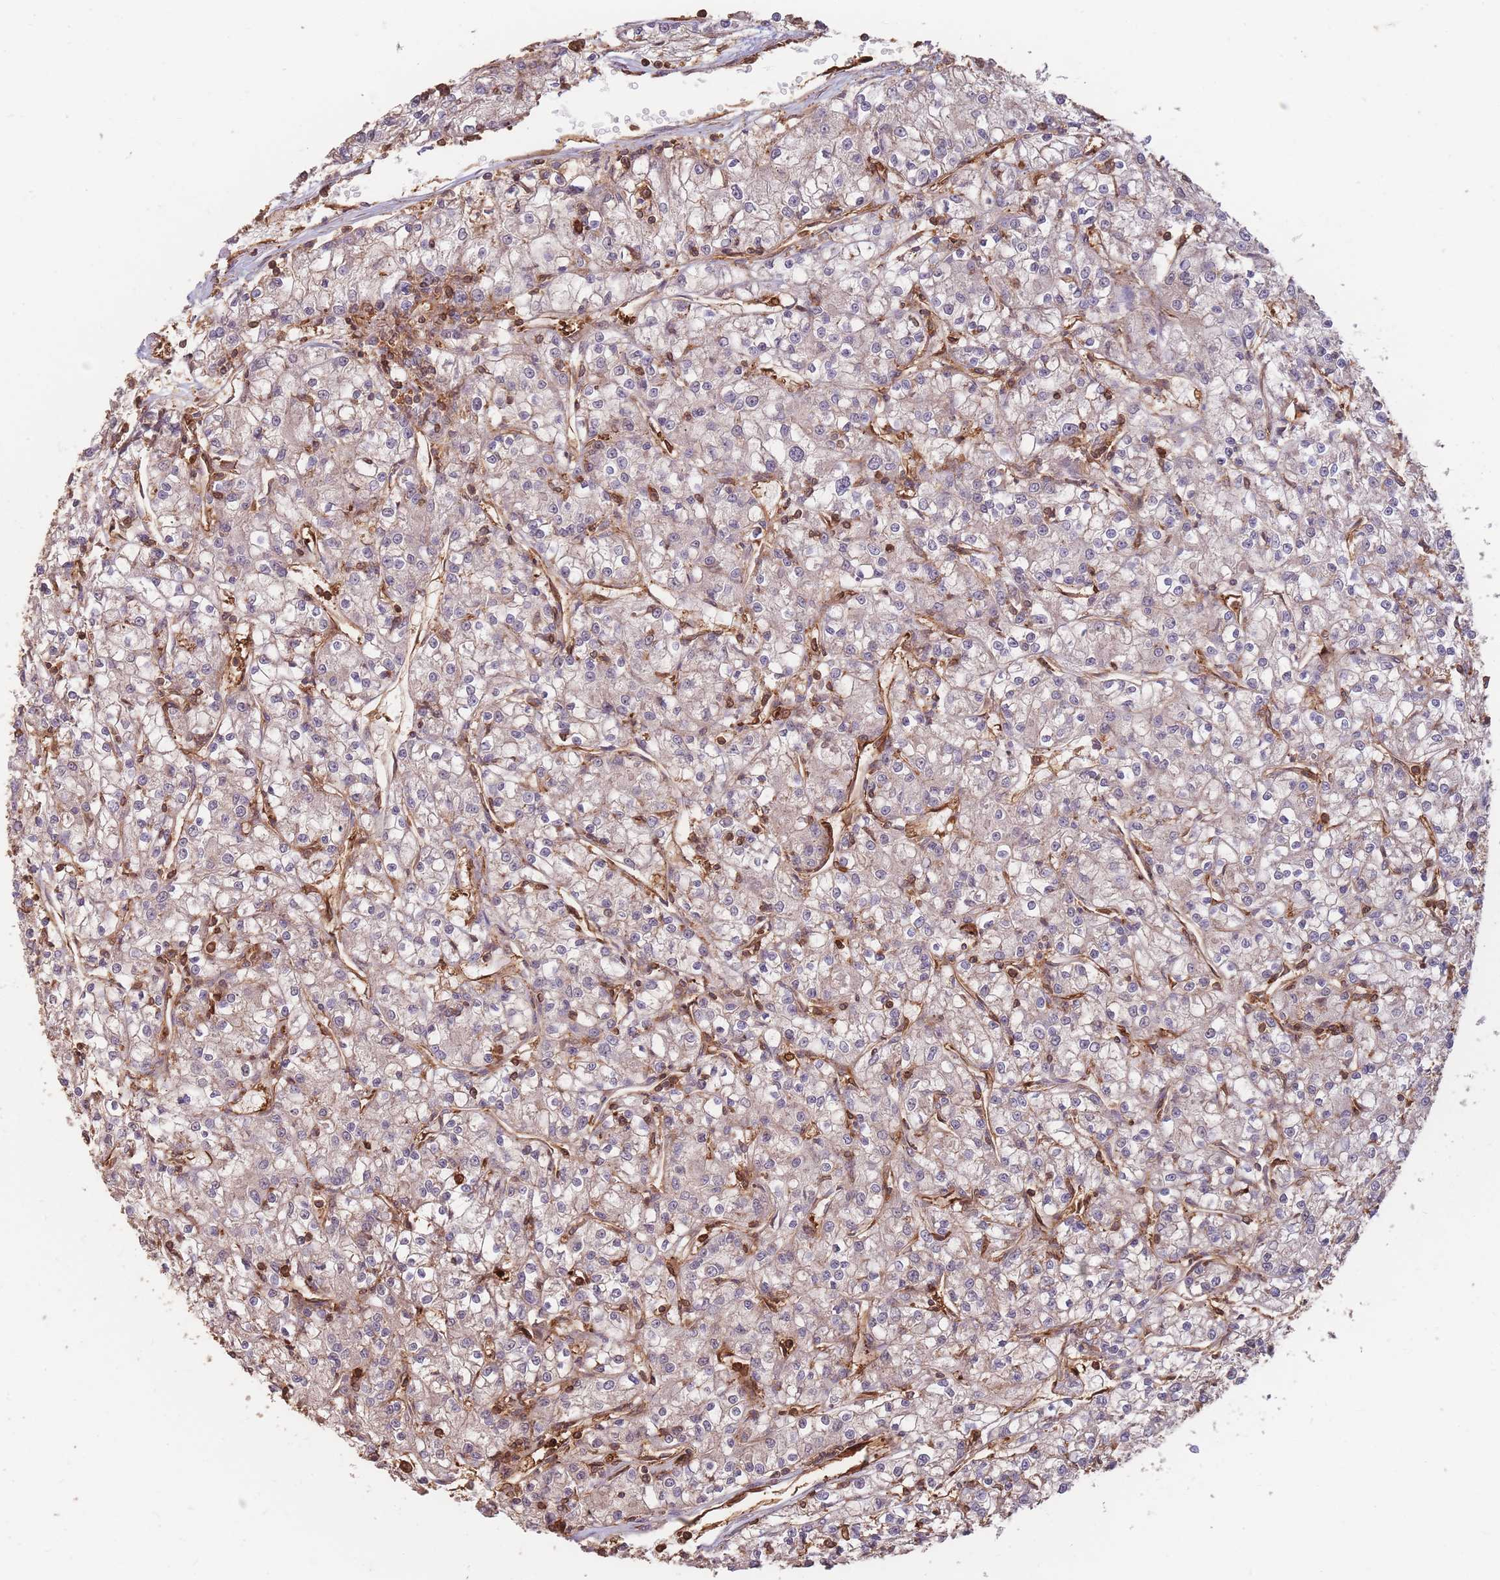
{"staining": {"intensity": "weak", "quantity": "<25%", "location": "cytoplasmic/membranous"}, "tissue": "renal cancer", "cell_type": "Tumor cells", "image_type": "cancer", "snomed": [{"axis": "morphology", "description": "Adenocarcinoma, NOS"}, {"axis": "topography", "description": "Kidney"}], "caption": "Protein analysis of renal cancer (adenocarcinoma) displays no significant expression in tumor cells. Nuclei are stained in blue.", "gene": "PLS3", "patient": {"sex": "female", "age": 59}}